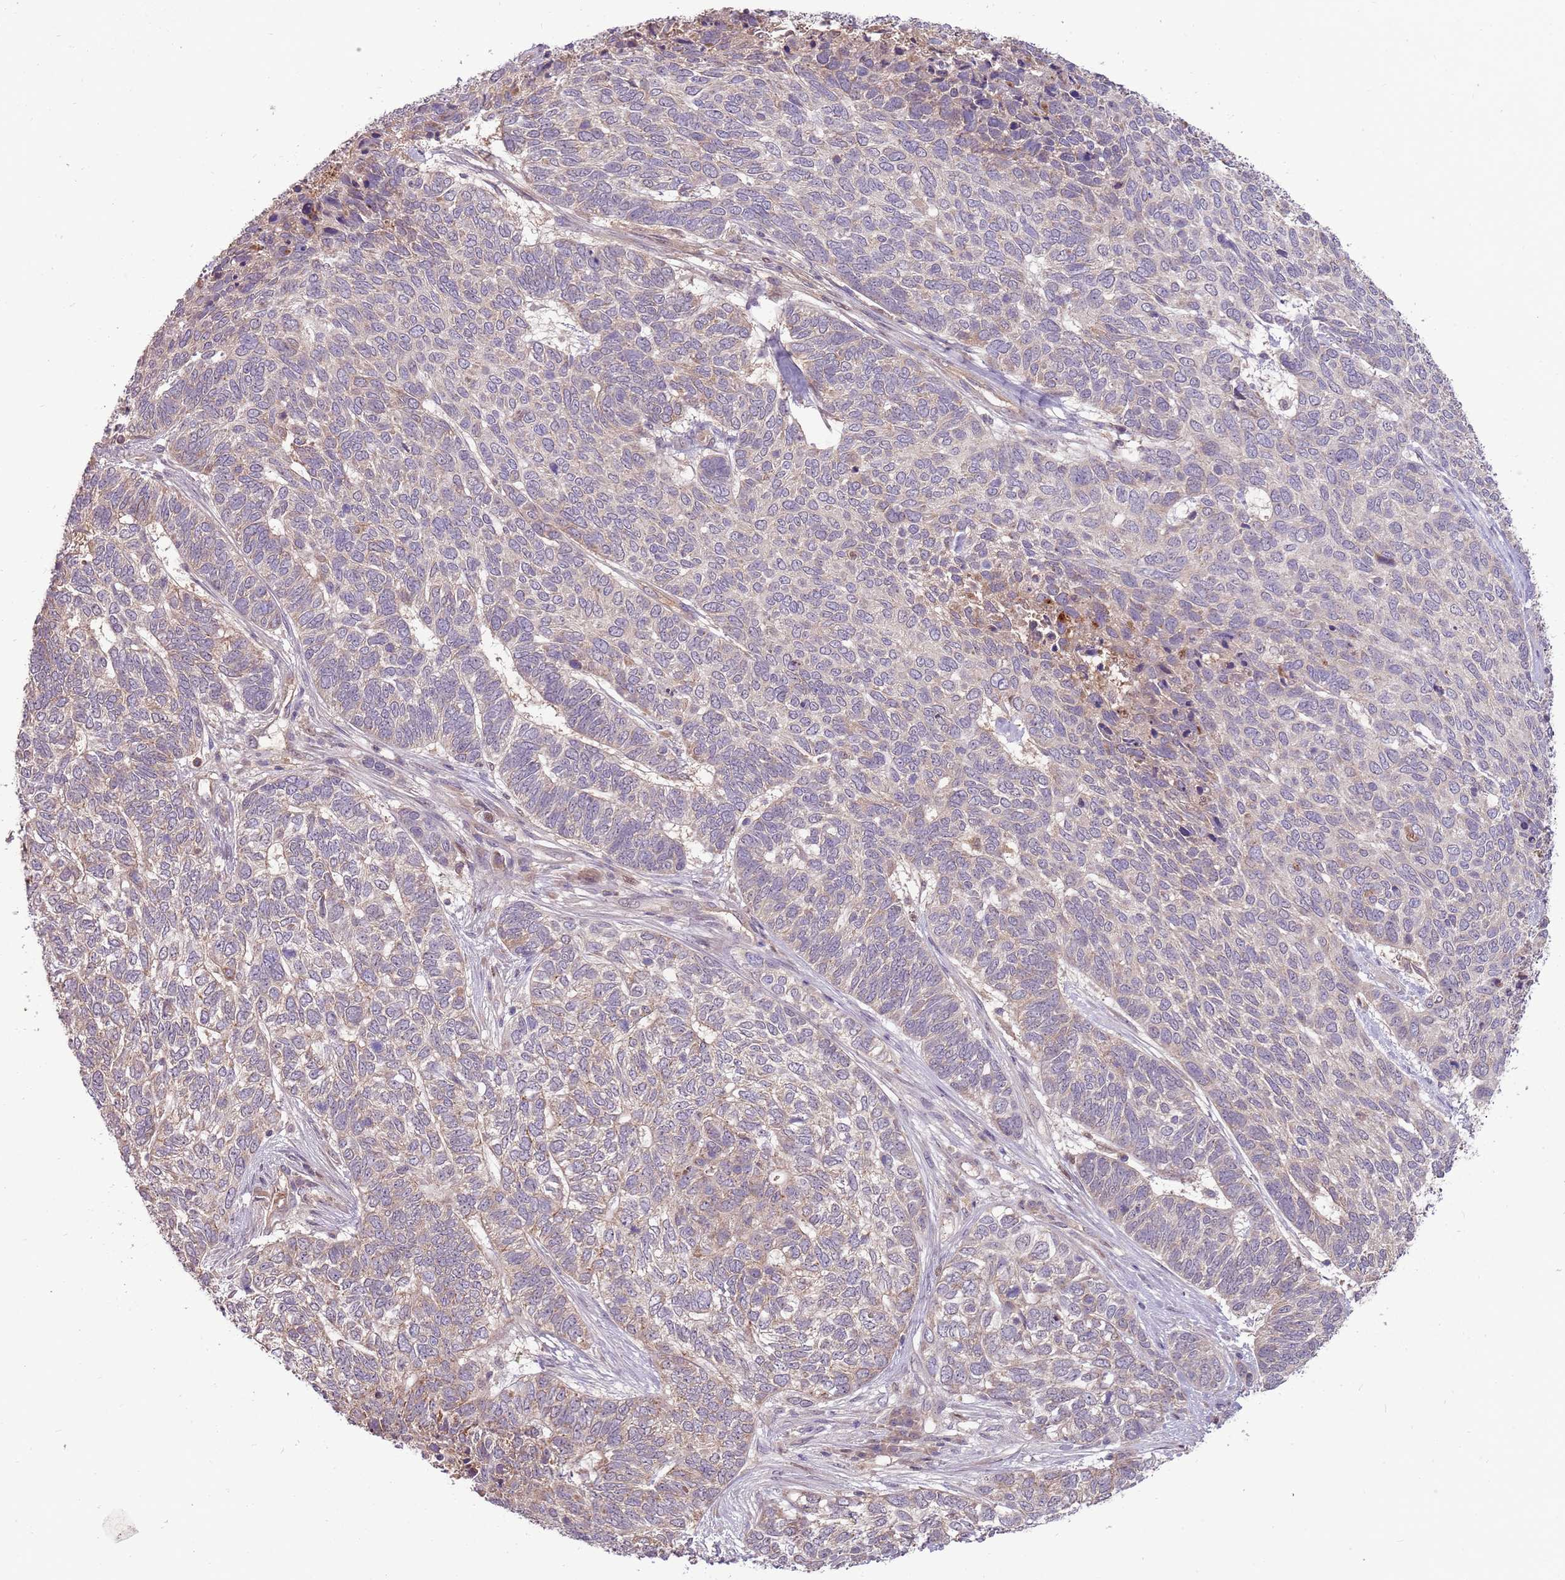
{"staining": {"intensity": "weak", "quantity": "25%-75%", "location": "cytoplasmic/membranous"}, "tissue": "skin cancer", "cell_type": "Tumor cells", "image_type": "cancer", "snomed": [{"axis": "morphology", "description": "Basal cell carcinoma"}, {"axis": "topography", "description": "Skin"}], "caption": "Immunohistochemical staining of skin basal cell carcinoma demonstrates weak cytoplasmic/membranous protein positivity in about 25%-75% of tumor cells. Ihc stains the protein of interest in brown and the nuclei are stained blue.", "gene": "NBPF6", "patient": {"sex": "female", "age": 65}}